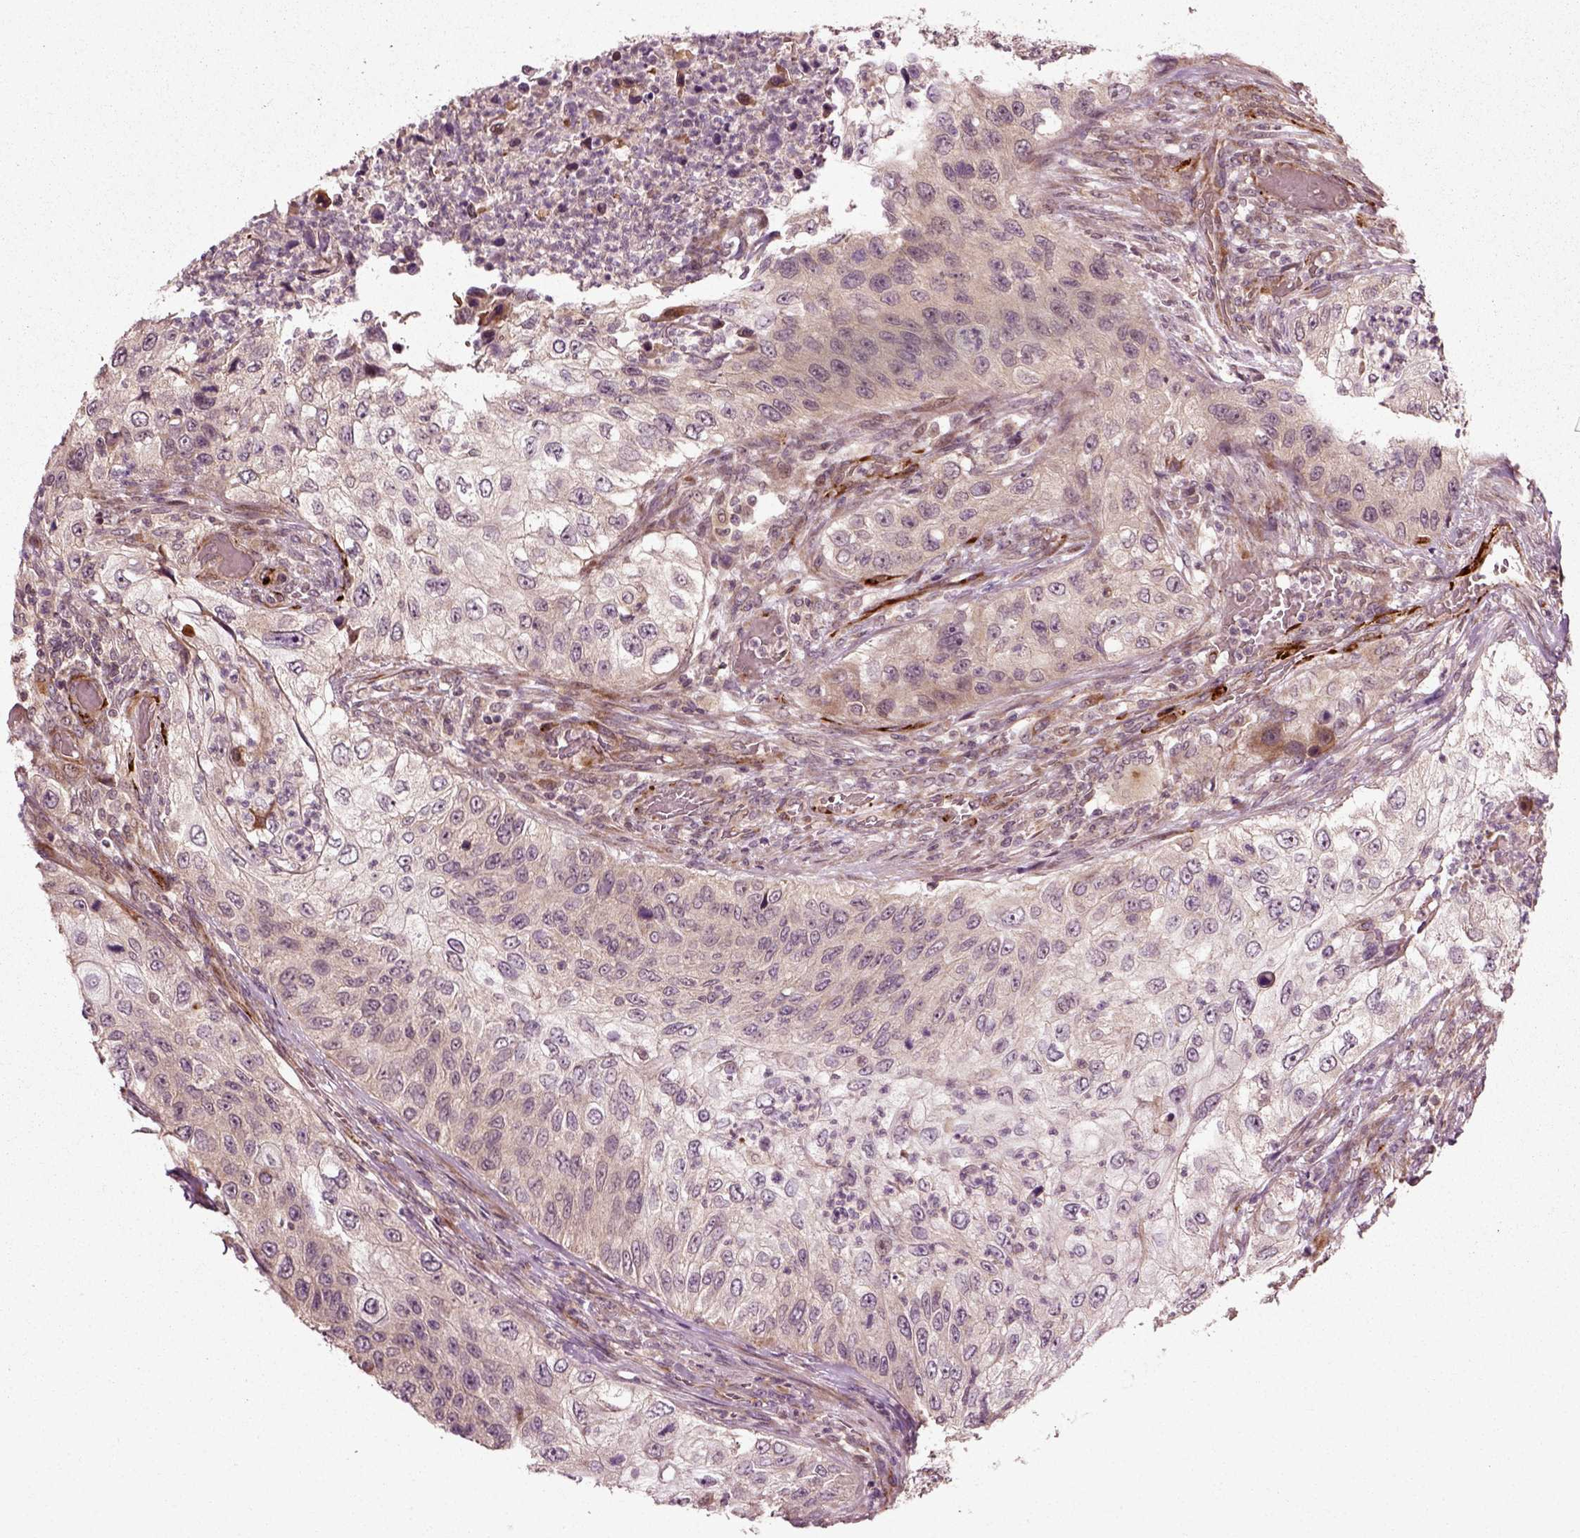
{"staining": {"intensity": "negative", "quantity": "none", "location": "none"}, "tissue": "urothelial cancer", "cell_type": "Tumor cells", "image_type": "cancer", "snomed": [{"axis": "morphology", "description": "Urothelial carcinoma, High grade"}, {"axis": "topography", "description": "Urinary bladder"}], "caption": "Tumor cells are negative for brown protein staining in urothelial cancer.", "gene": "PLCD3", "patient": {"sex": "female", "age": 60}}